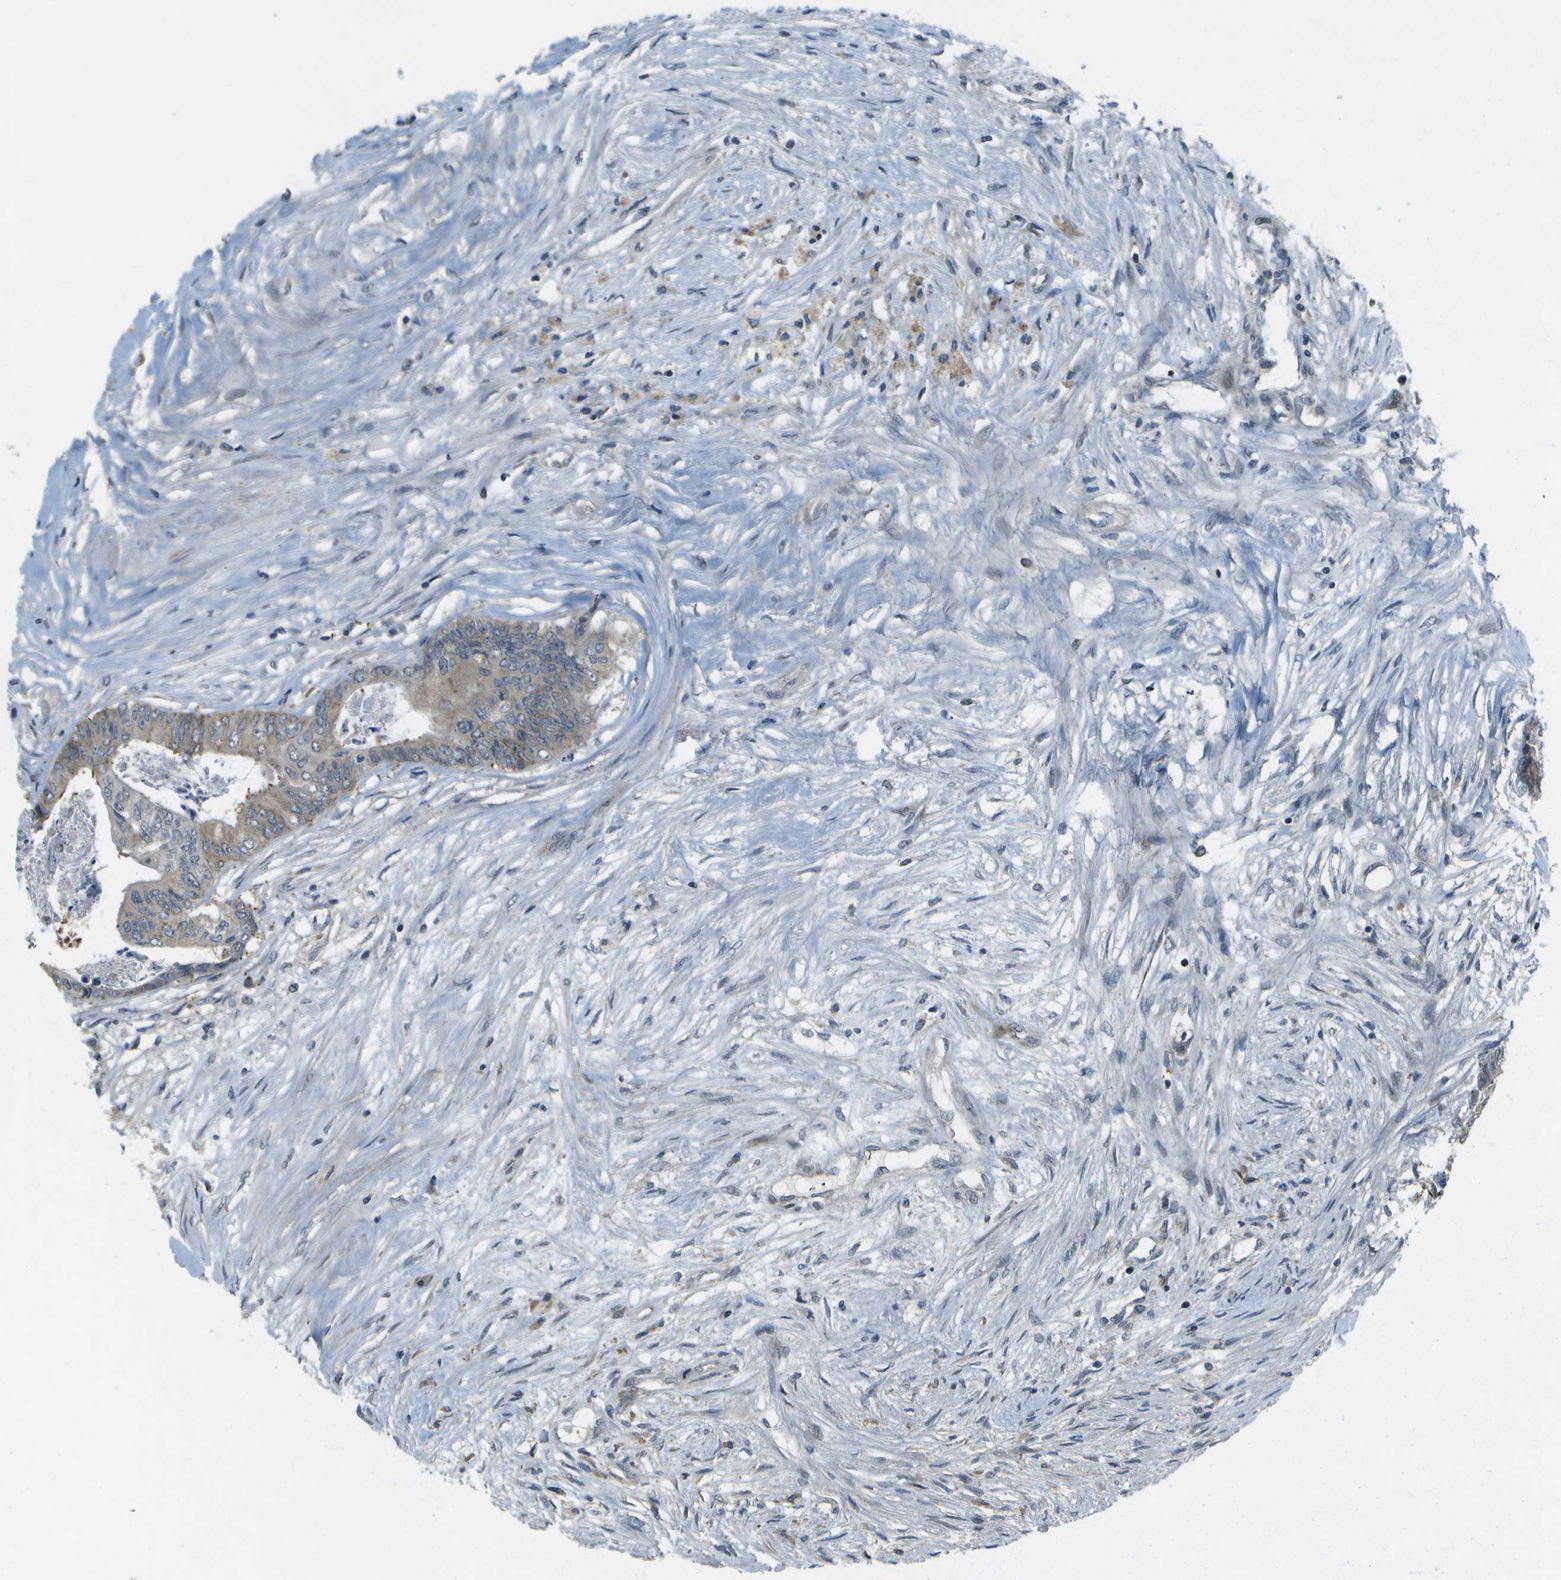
{"staining": {"intensity": "moderate", "quantity": ">75%", "location": "cytoplasmic/membranous"}, "tissue": "colorectal cancer", "cell_type": "Tumor cells", "image_type": "cancer", "snomed": [{"axis": "morphology", "description": "Adenocarcinoma, NOS"}, {"axis": "topography", "description": "Rectum"}], "caption": "This photomicrograph shows immunohistochemistry (IHC) staining of adenocarcinoma (colorectal), with medium moderate cytoplasmic/membranous expression in approximately >75% of tumor cells.", "gene": "WNK2", "patient": {"sex": "male", "age": 63}}